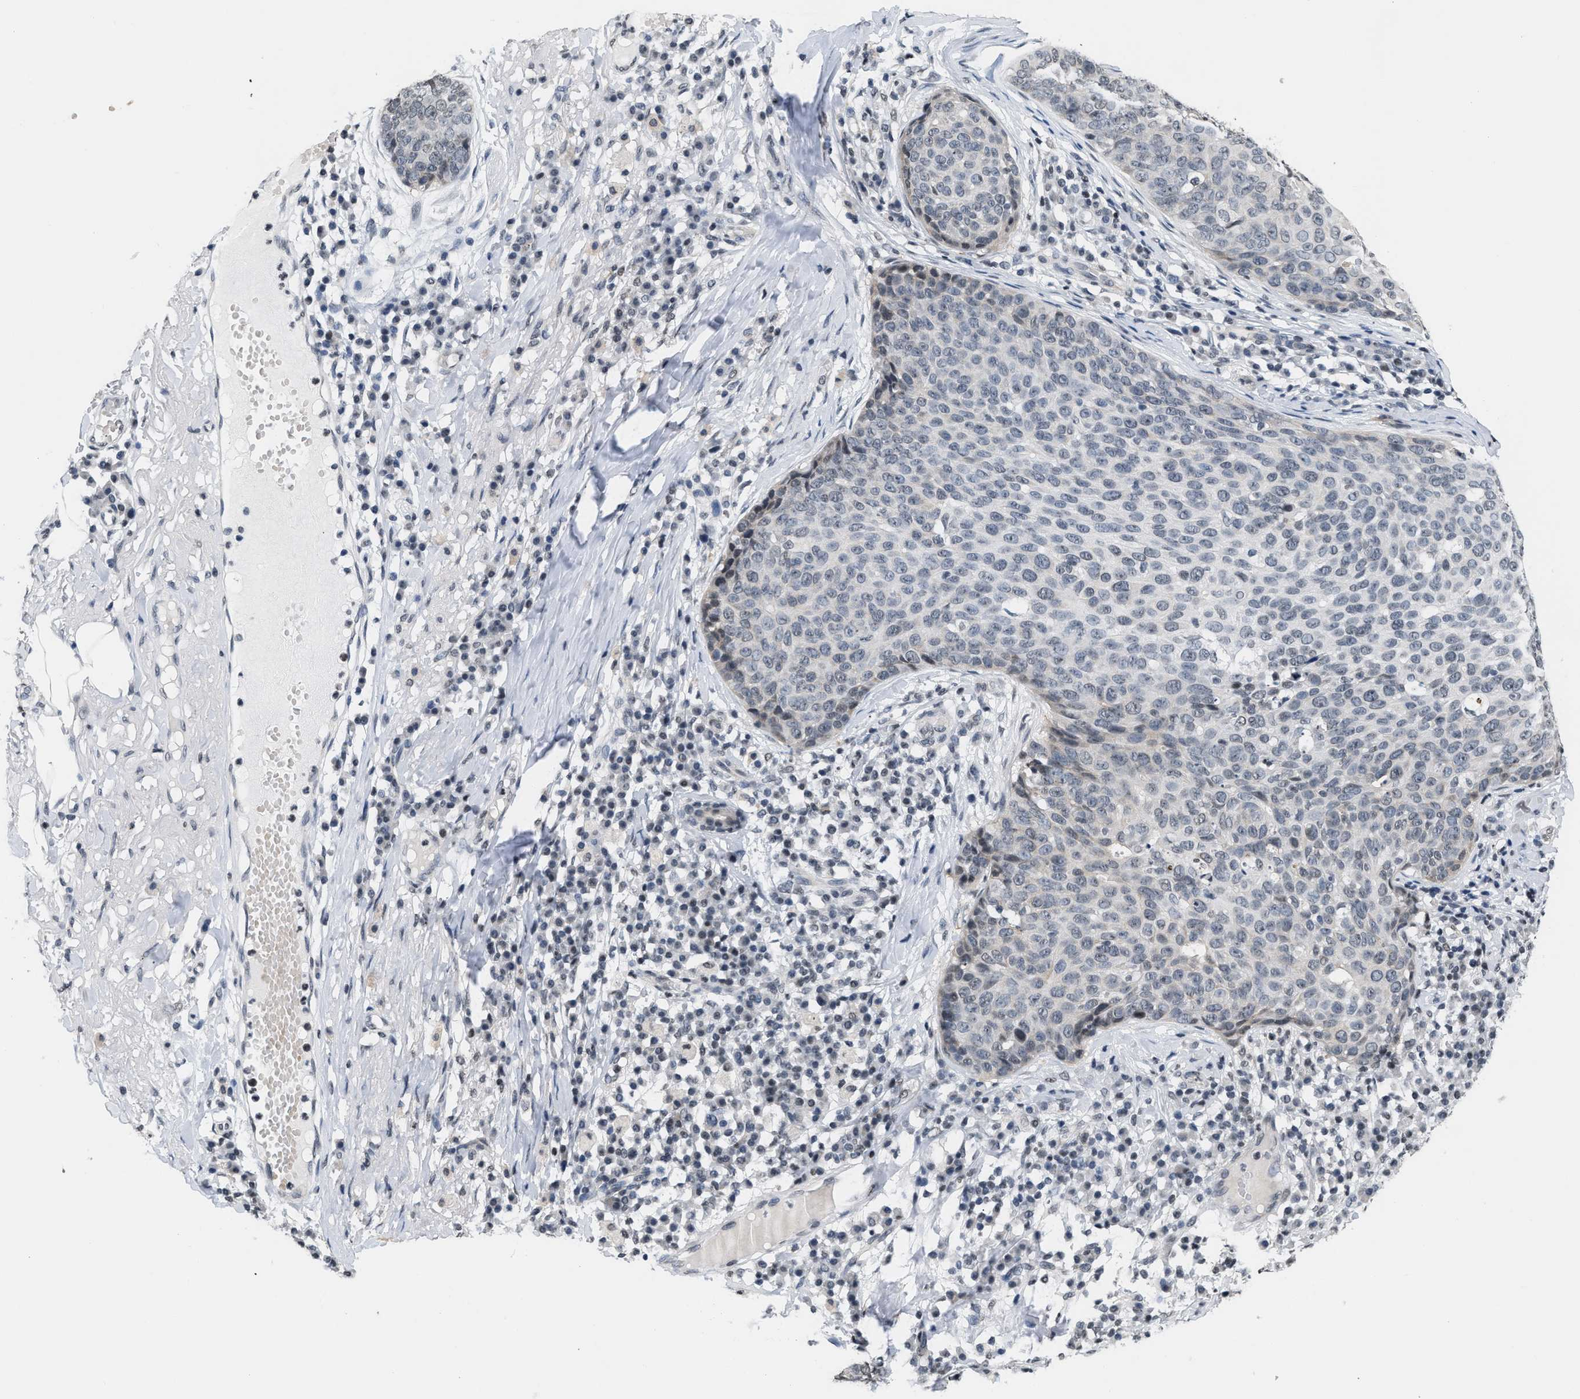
{"staining": {"intensity": "negative", "quantity": "none", "location": "none"}, "tissue": "skin cancer", "cell_type": "Tumor cells", "image_type": "cancer", "snomed": [{"axis": "morphology", "description": "Squamous cell carcinoma in situ, NOS"}, {"axis": "morphology", "description": "Squamous cell carcinoma, NOS"}, {"axis": "topography", "description": "Skin"}], "caption": "IHC of squamous cell carcinoma in situ (skin) shows no staining in tumor cells.", "gene": "RAF1", "patient": {"sex": "male", "age": 93}}